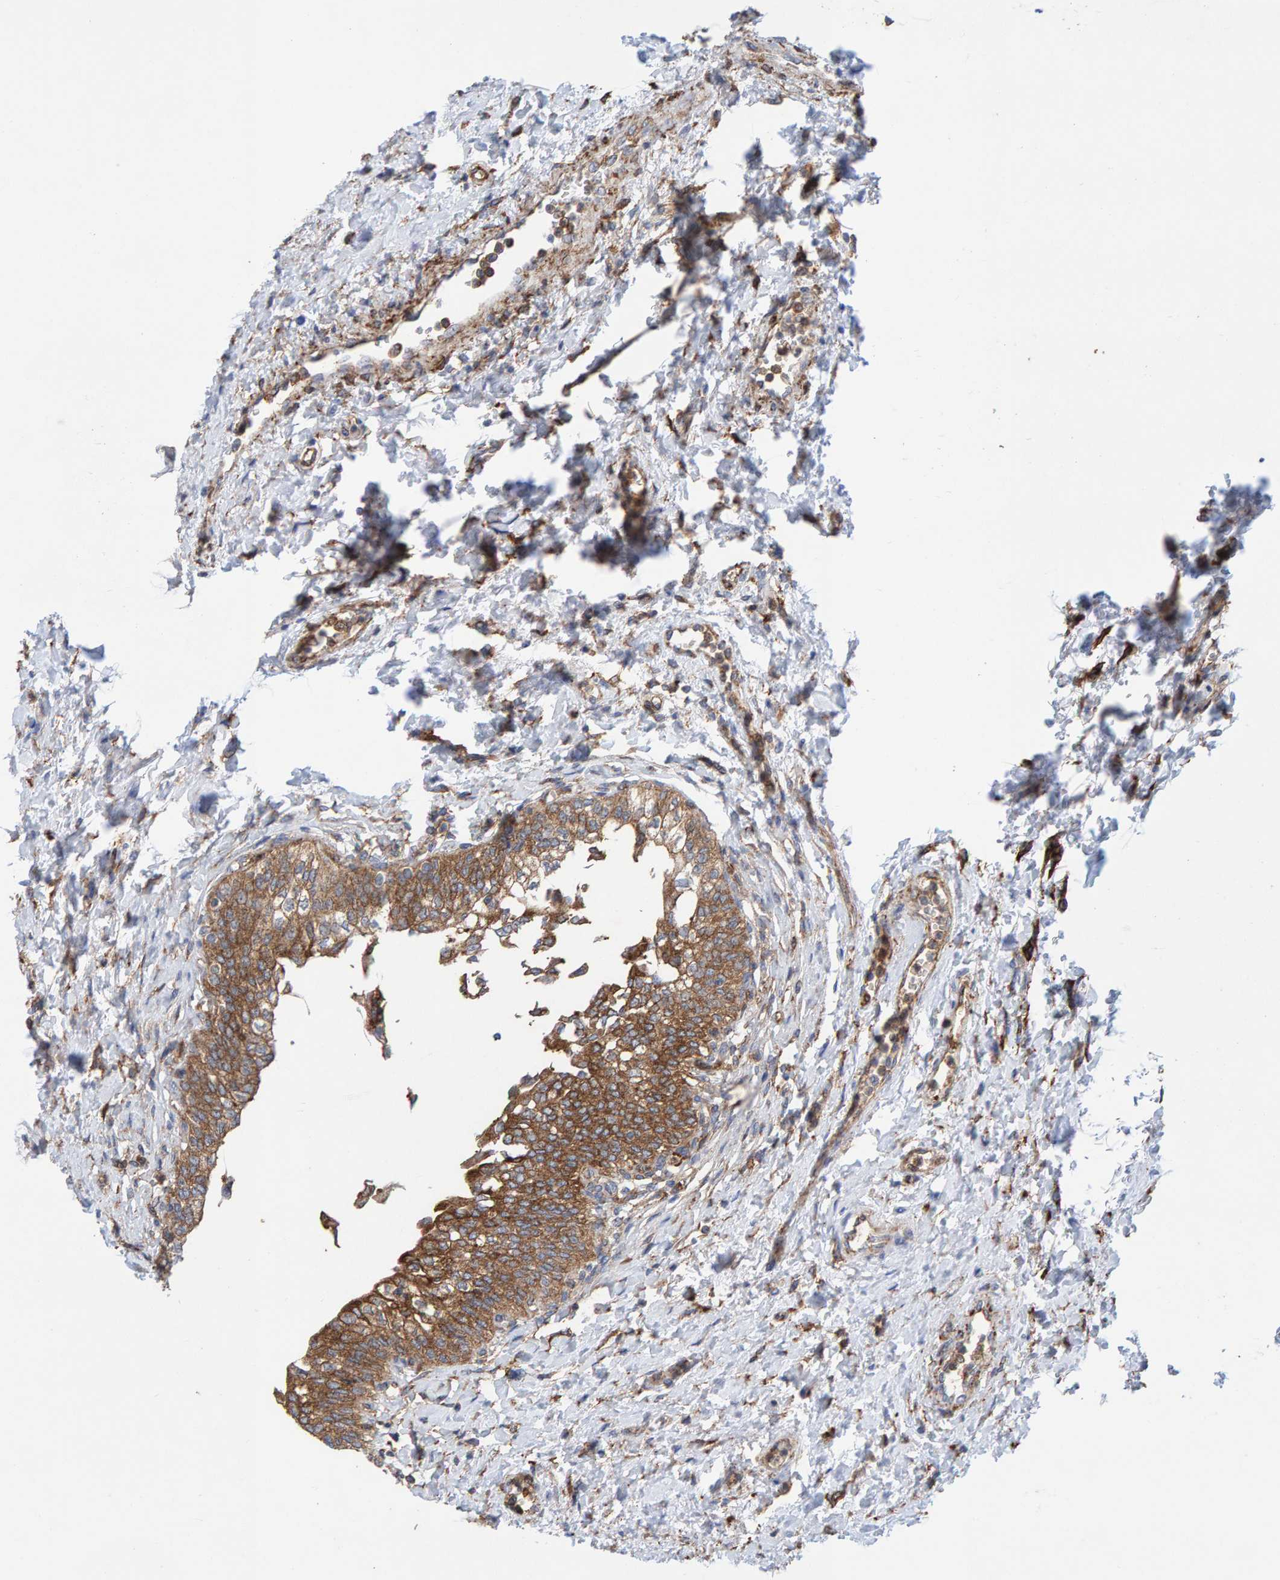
{"staining": {"intensity": "strong", "quantity": ">75%", "location": "cytoplasmic/membranous"}, "tissue": "urinary bladder", "cell_type": "Urothelial cells", "image_type": "normal", "snomed": [{"axis": "morphology", "description": "Normal tissue, NOS"}, {"axis": "topography", "description": "Urinary bladder"}], "caption": "Protein staining by immunohistochemistry (IHC) reveals strong cytoplasmic/membranous staining in approximately >75% of urothelial cells in unremarkable urinary bladder.", "gene": "MVP", "patient": {"sex": "male", "age": 55}}